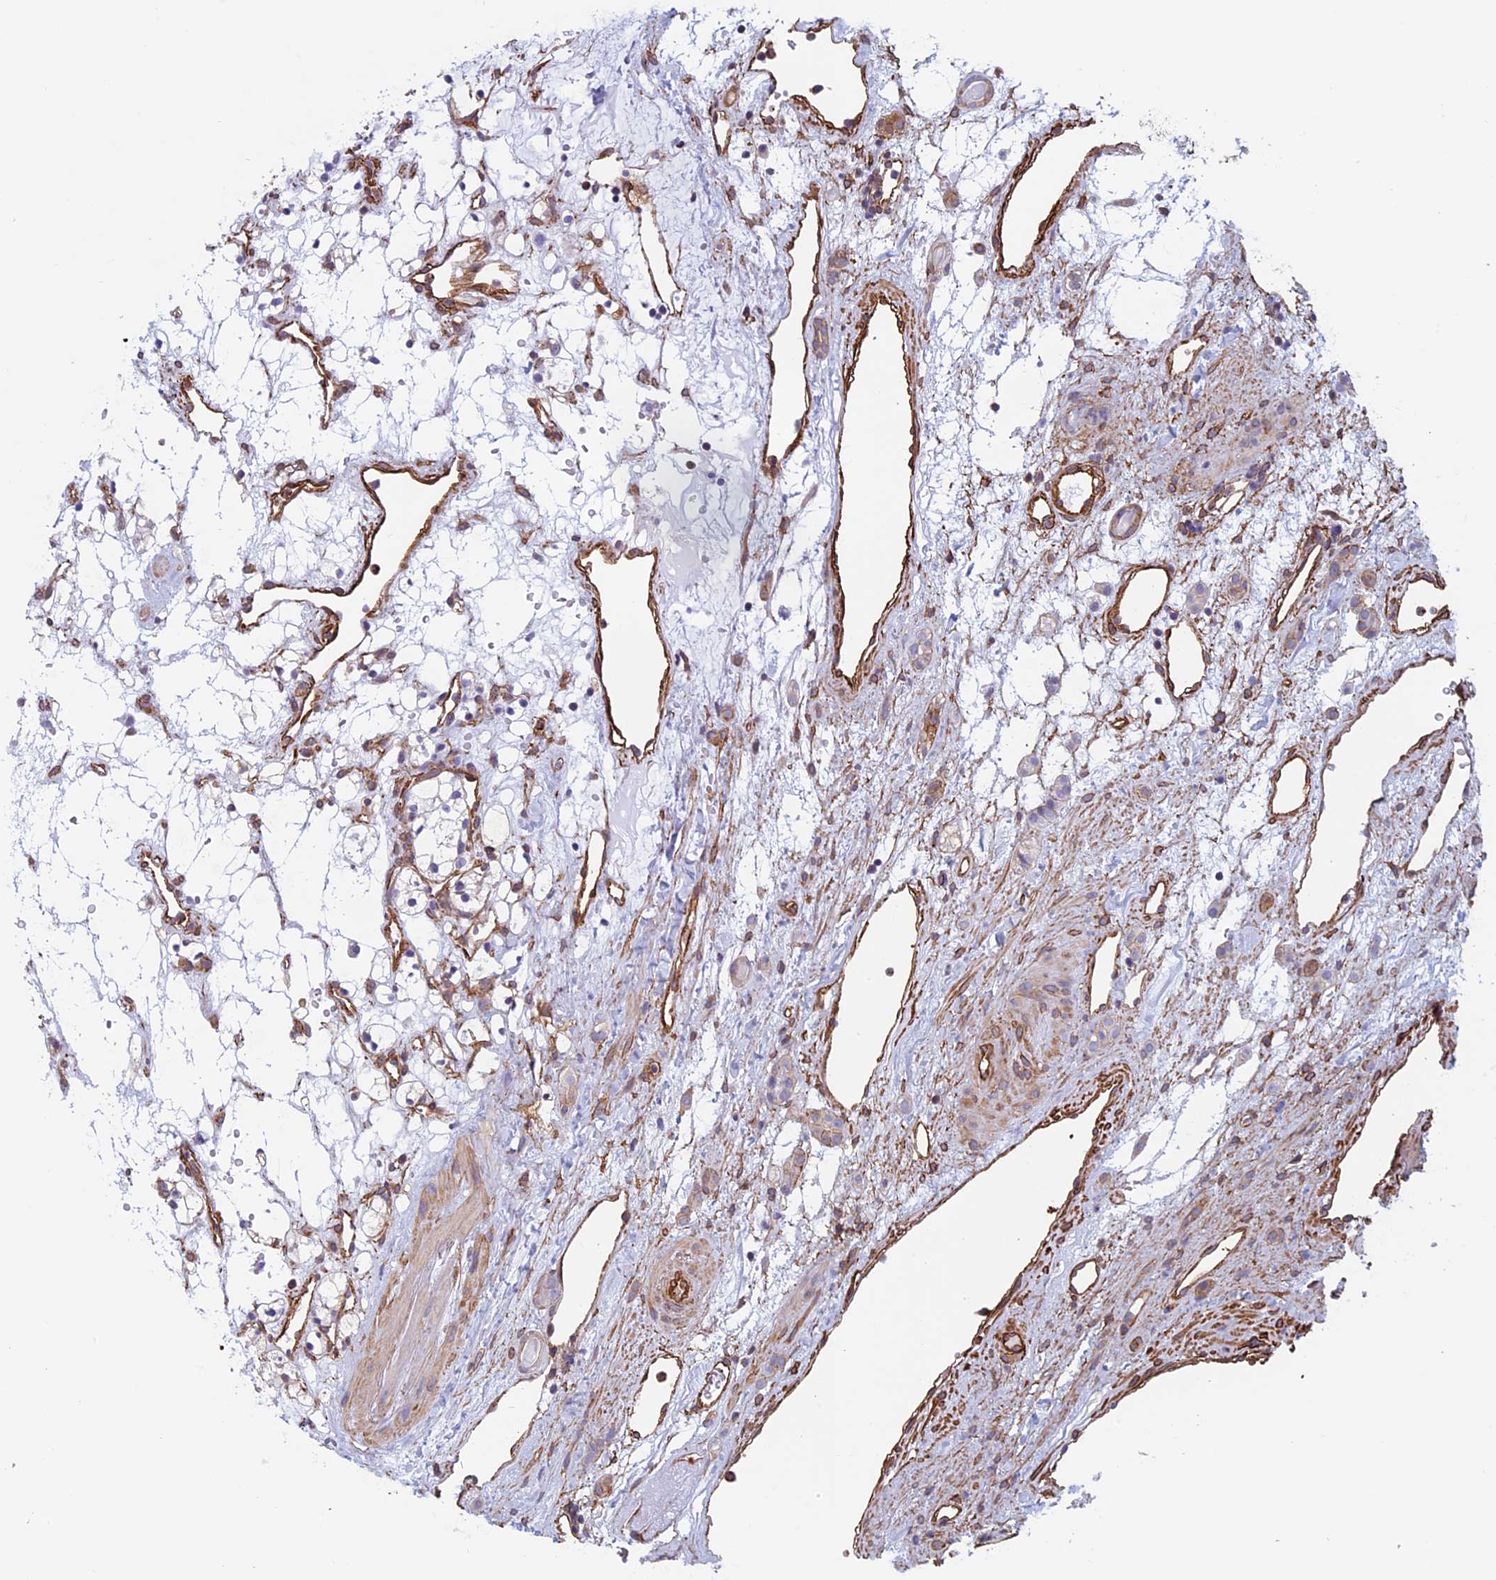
{"staining": {"intensity": "negative", "quantity": "none", "location": "none"}, "tissue": "renal cancer", "cell_type": "Tumor cells", "image_type": "cancer", "snomed": [{"axis": "morphology", "description": "Adenocarcinoma, NOS"}, {"axis": "topography", "description": "Kidney"}], "caption": "Human renal cancer (adenocarcinoma) stained for a protein using immunohistochemistry (IHC) reveals no staining in tumor cells.", "gene": "ANGPTL2", "patient": {"sex": "female", "age": 60}}